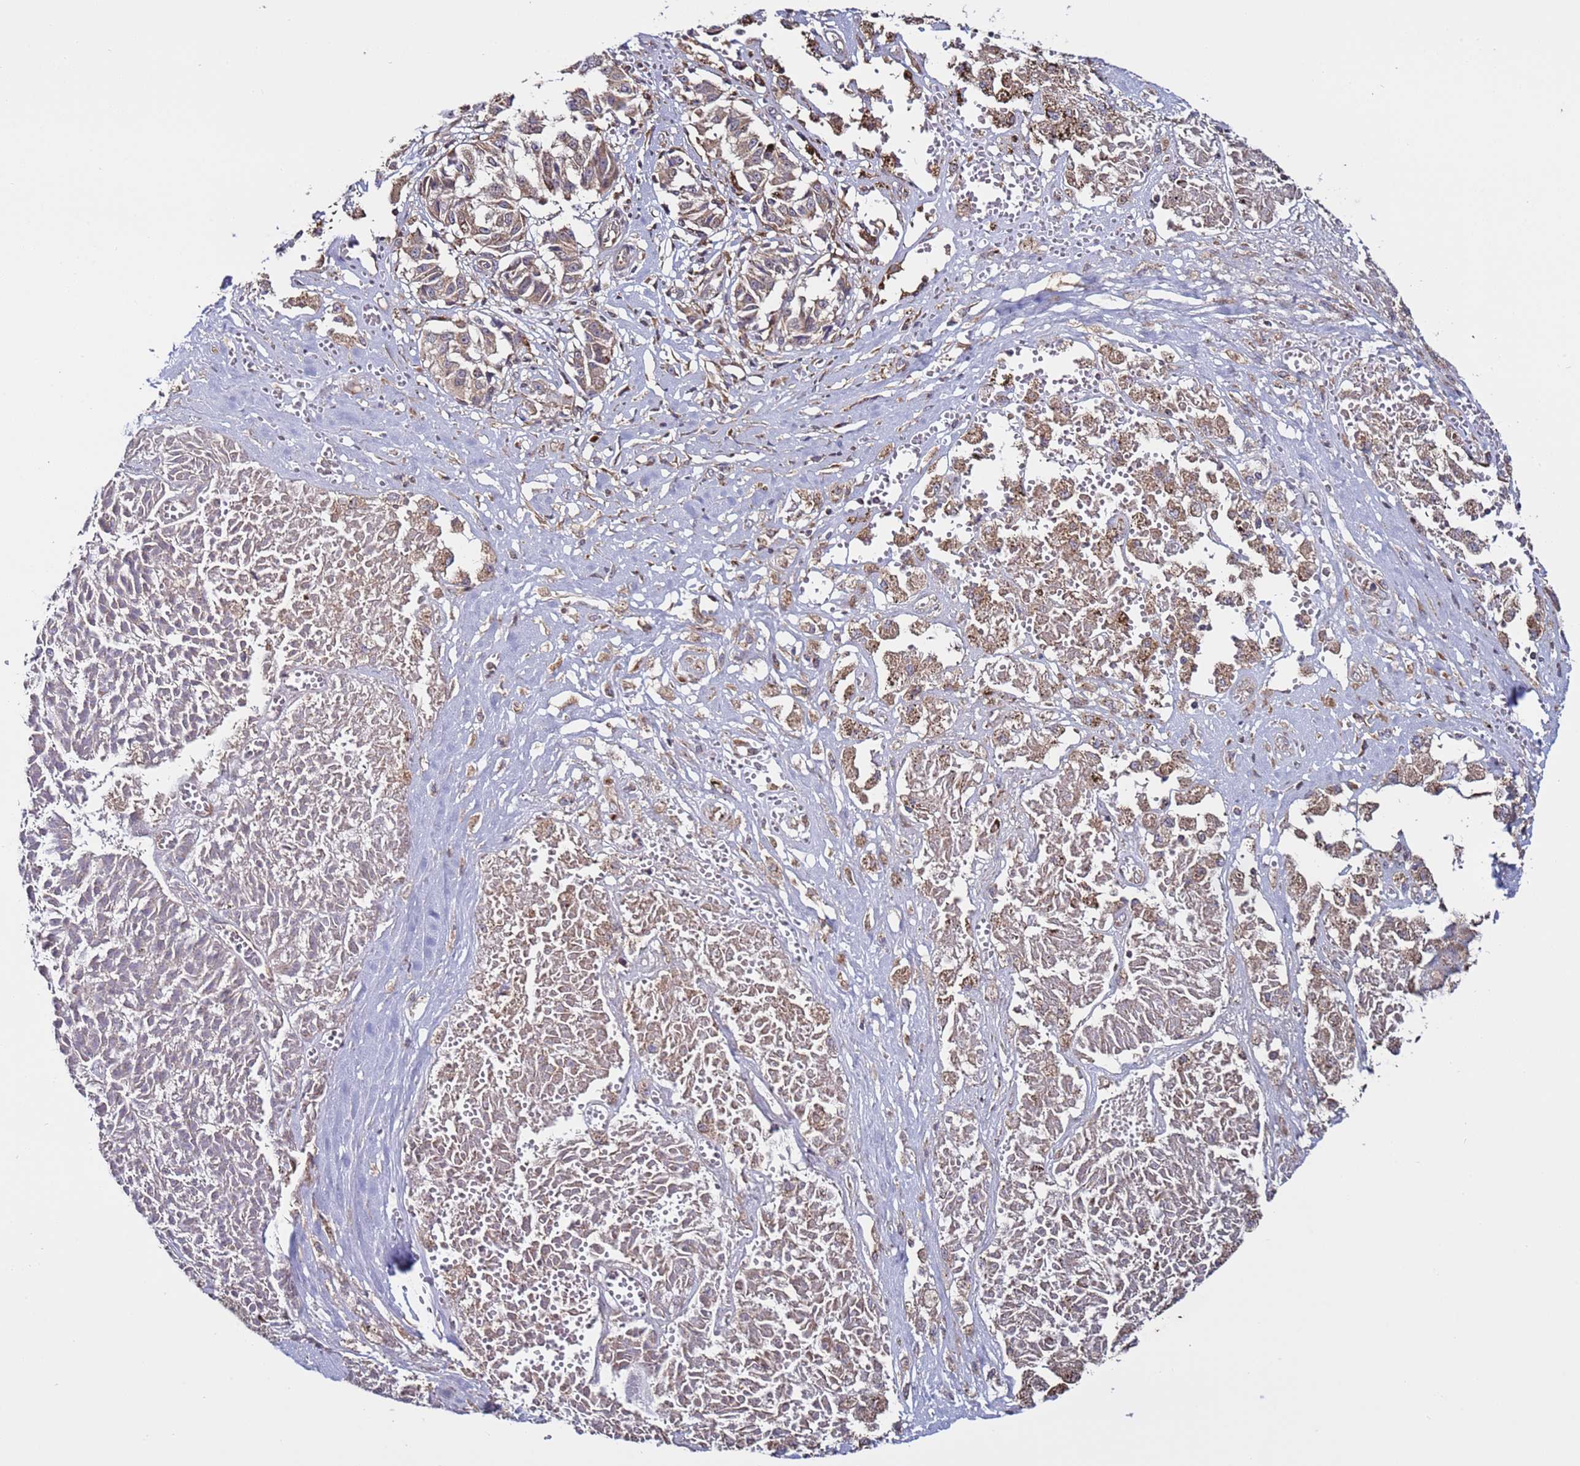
{"staining": {"intensity": "weak", "quantity": ">75%", "location": "cytoplasmic/membranous"}, "tissue": "melanoma", "cell_type": "Tumor cells", "image_type": "cancer", "snomed": [{"axis": "morphology", "description": "Malignant melanoma, NOS"}, {"axis": "topography", "description": "Skin"}], "caption": "Protein staining of melanoma tissue reveals weak cytoplasmic/membranous expression in about >75% of tumor cells. (brown staining indicates protein expression, while blue staining denotes nuclei).", "gene": "TMEM176B", "patient": {"sex": "female", "age": 72}}